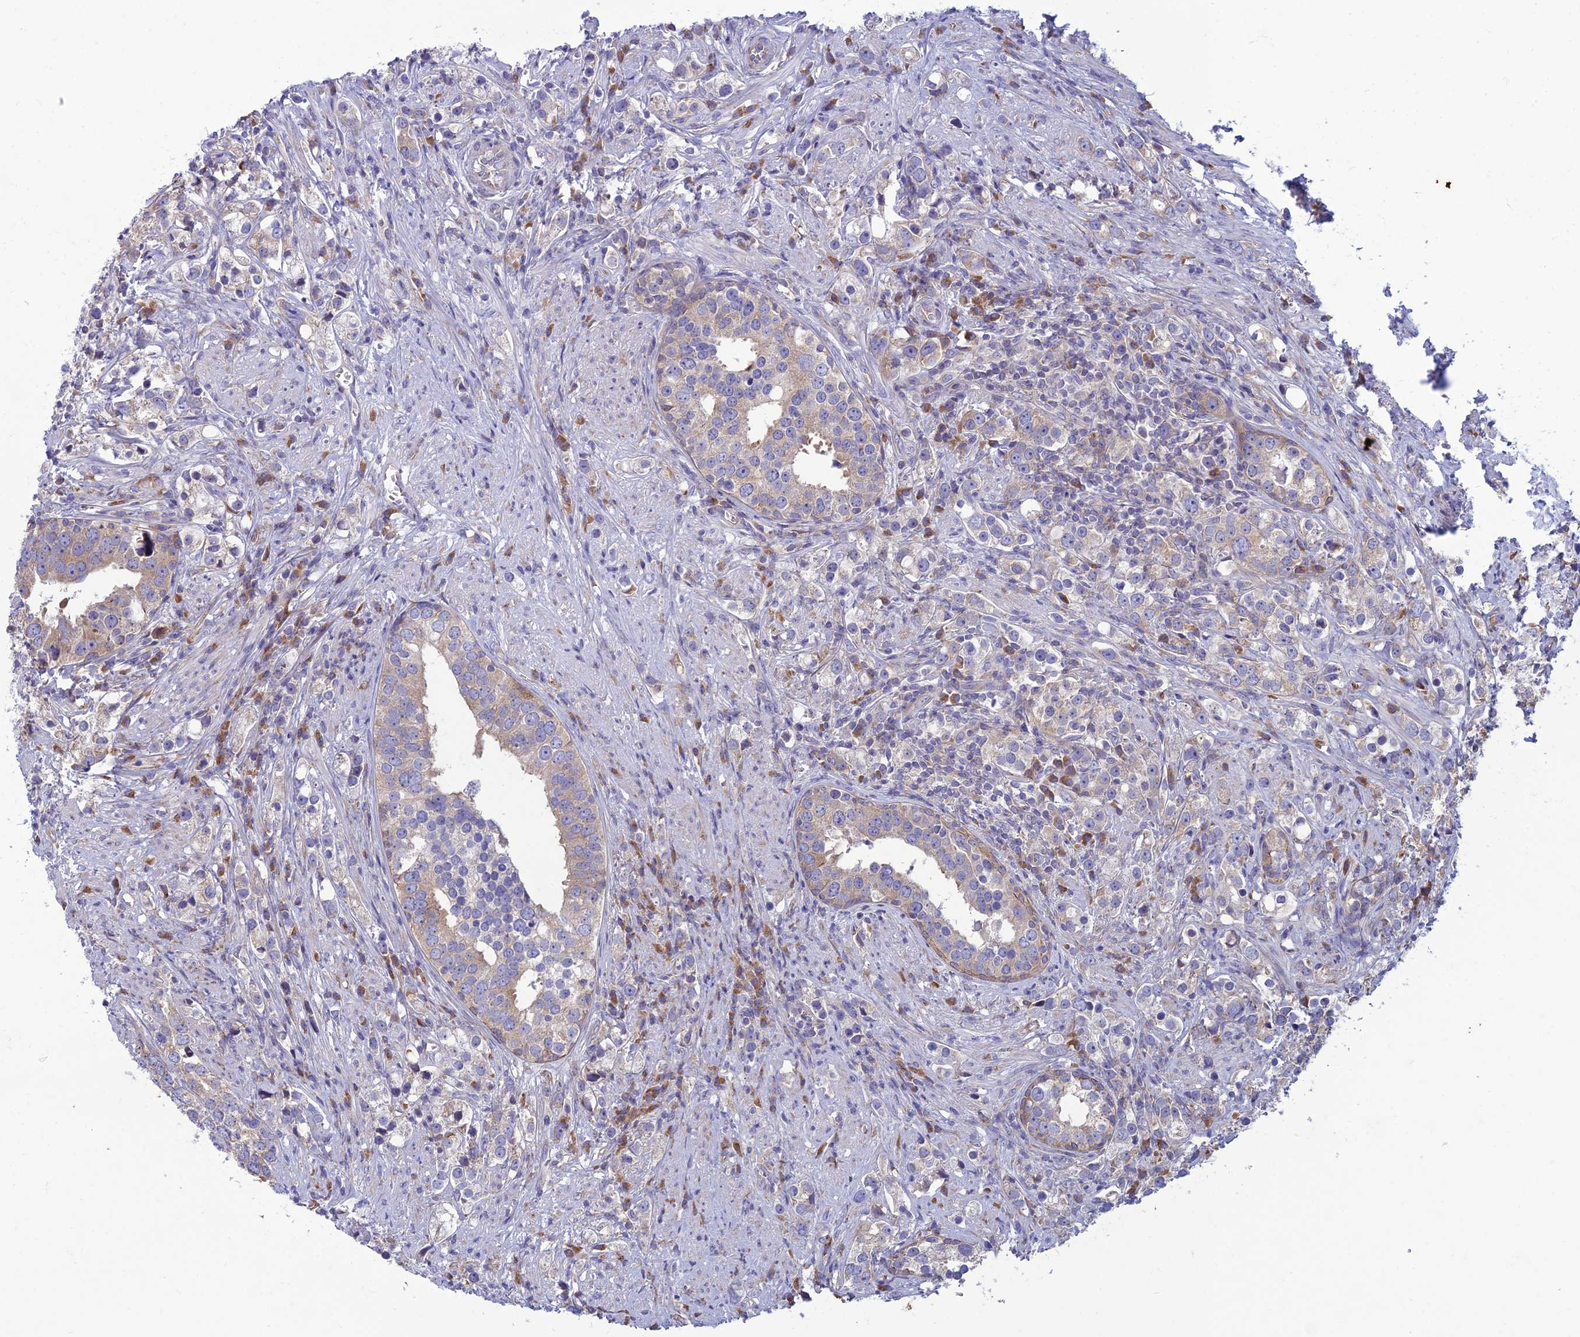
{"staining": {"intensity": "weak", "quantity": "25%-75%", "location": "cytoplasmic/membranous"}, "tissue": "prostate cancer", "cell_type": "Tumor cells", "image_type": "cancer", "snomed": [{"axis": "morphology", "description": "Adenocarcinoma, High grade"}, {"axis": "topography", "description": "Prostate"}], "caption": "An IHC image of tumor tissue is shown. Protein staining in brown labels weak cytoplasmic/membranous positivity in prostate cancer within tumor cells.", "gene": "RPL17-C18orf32", "patient": {"sex": "male", "age": 71}}